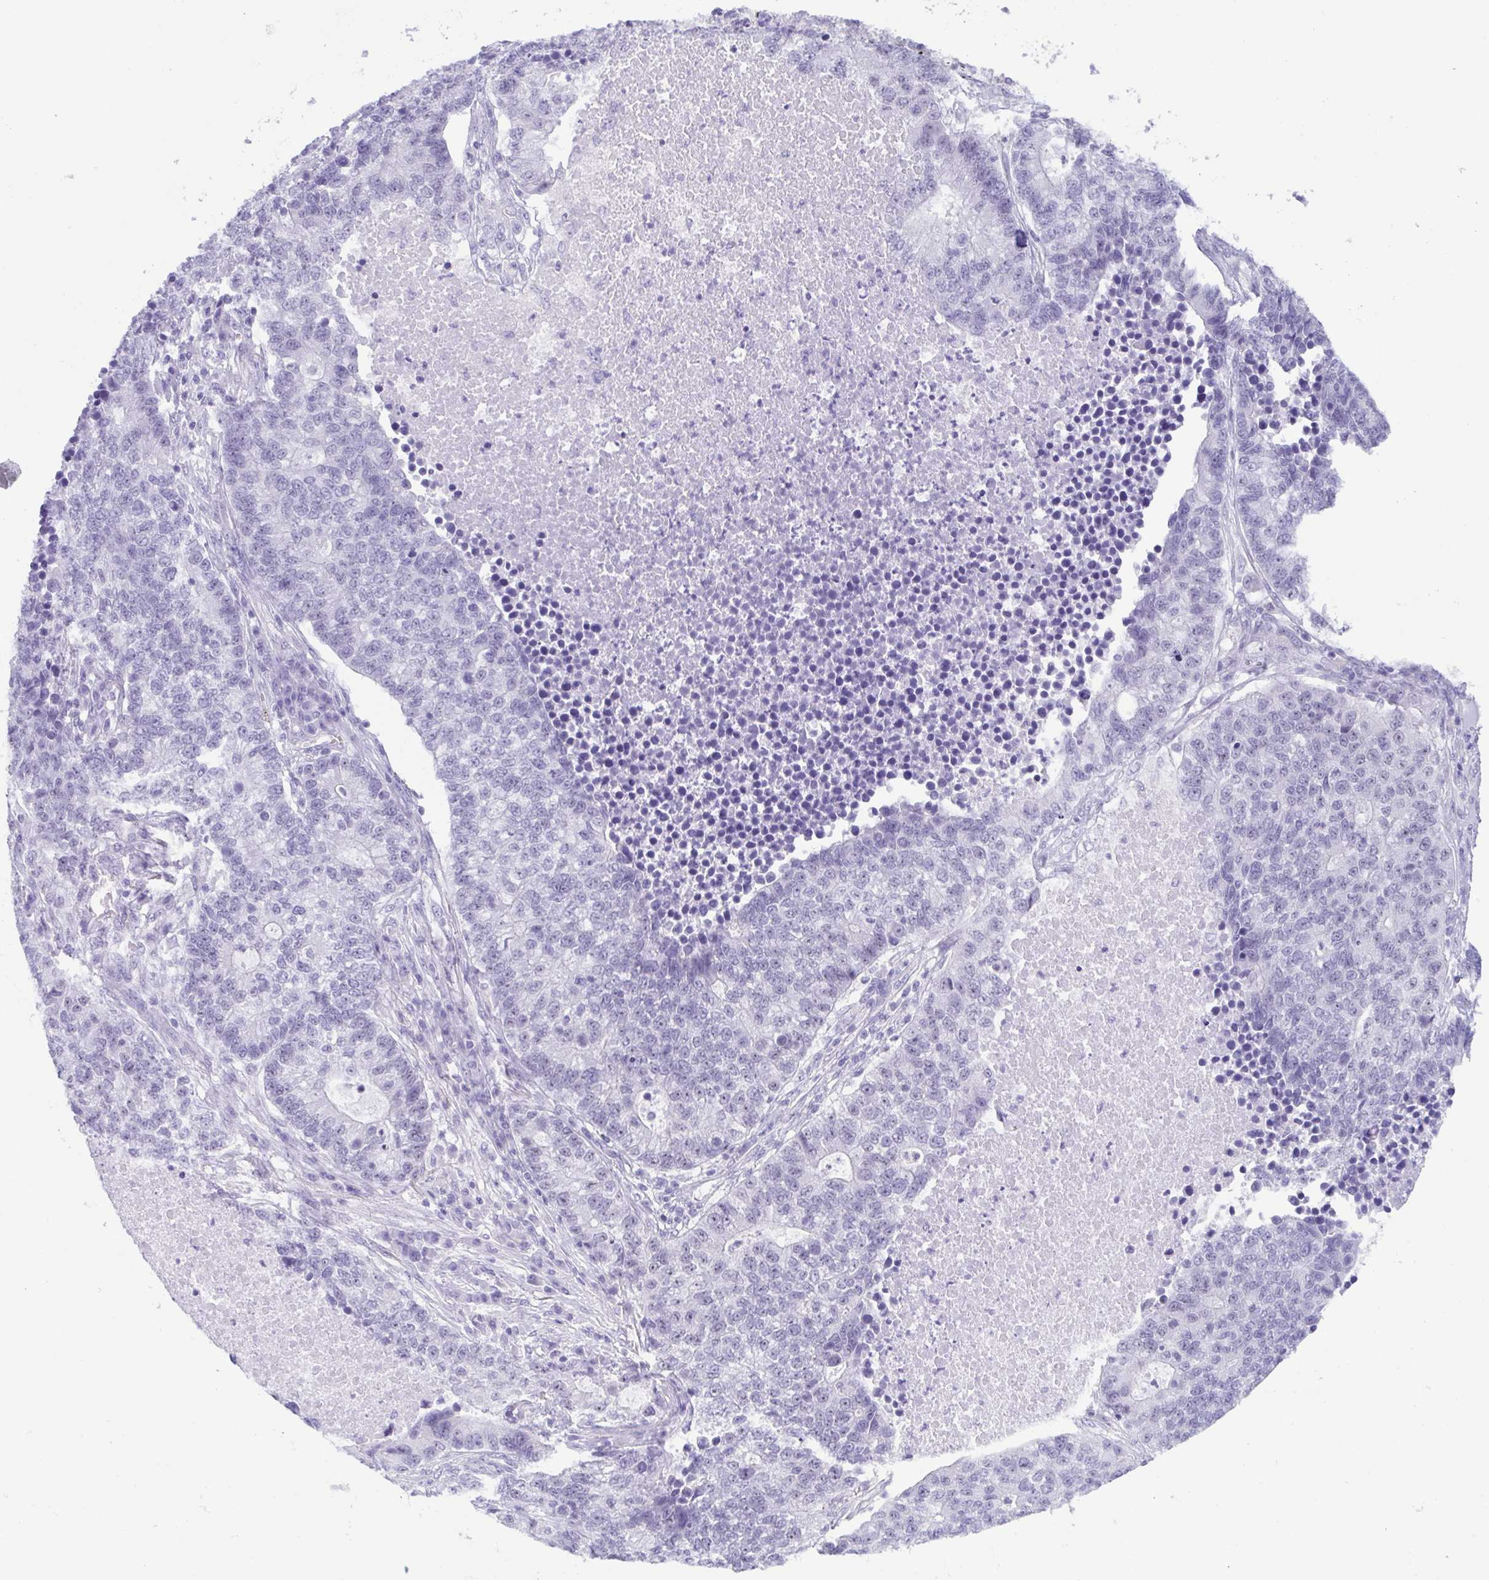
{"staining": {"intensity": "negative", "quantity": "none", "location": "none"}, "tissue": "lung cancer", "cell_type": "Tumor cells", "image_type": "cancer", "snomed": [{"axis": "morphology", "description": "Adenocarcinoma, NOS"}, {"axis": "topography", "description": "Lung"}], "caption": "There is no significant staining in tumor cells of lung cancer (adenocarcinoma).", "gene": "MYL7", "patient": {"sex": "male", "age": 57}}